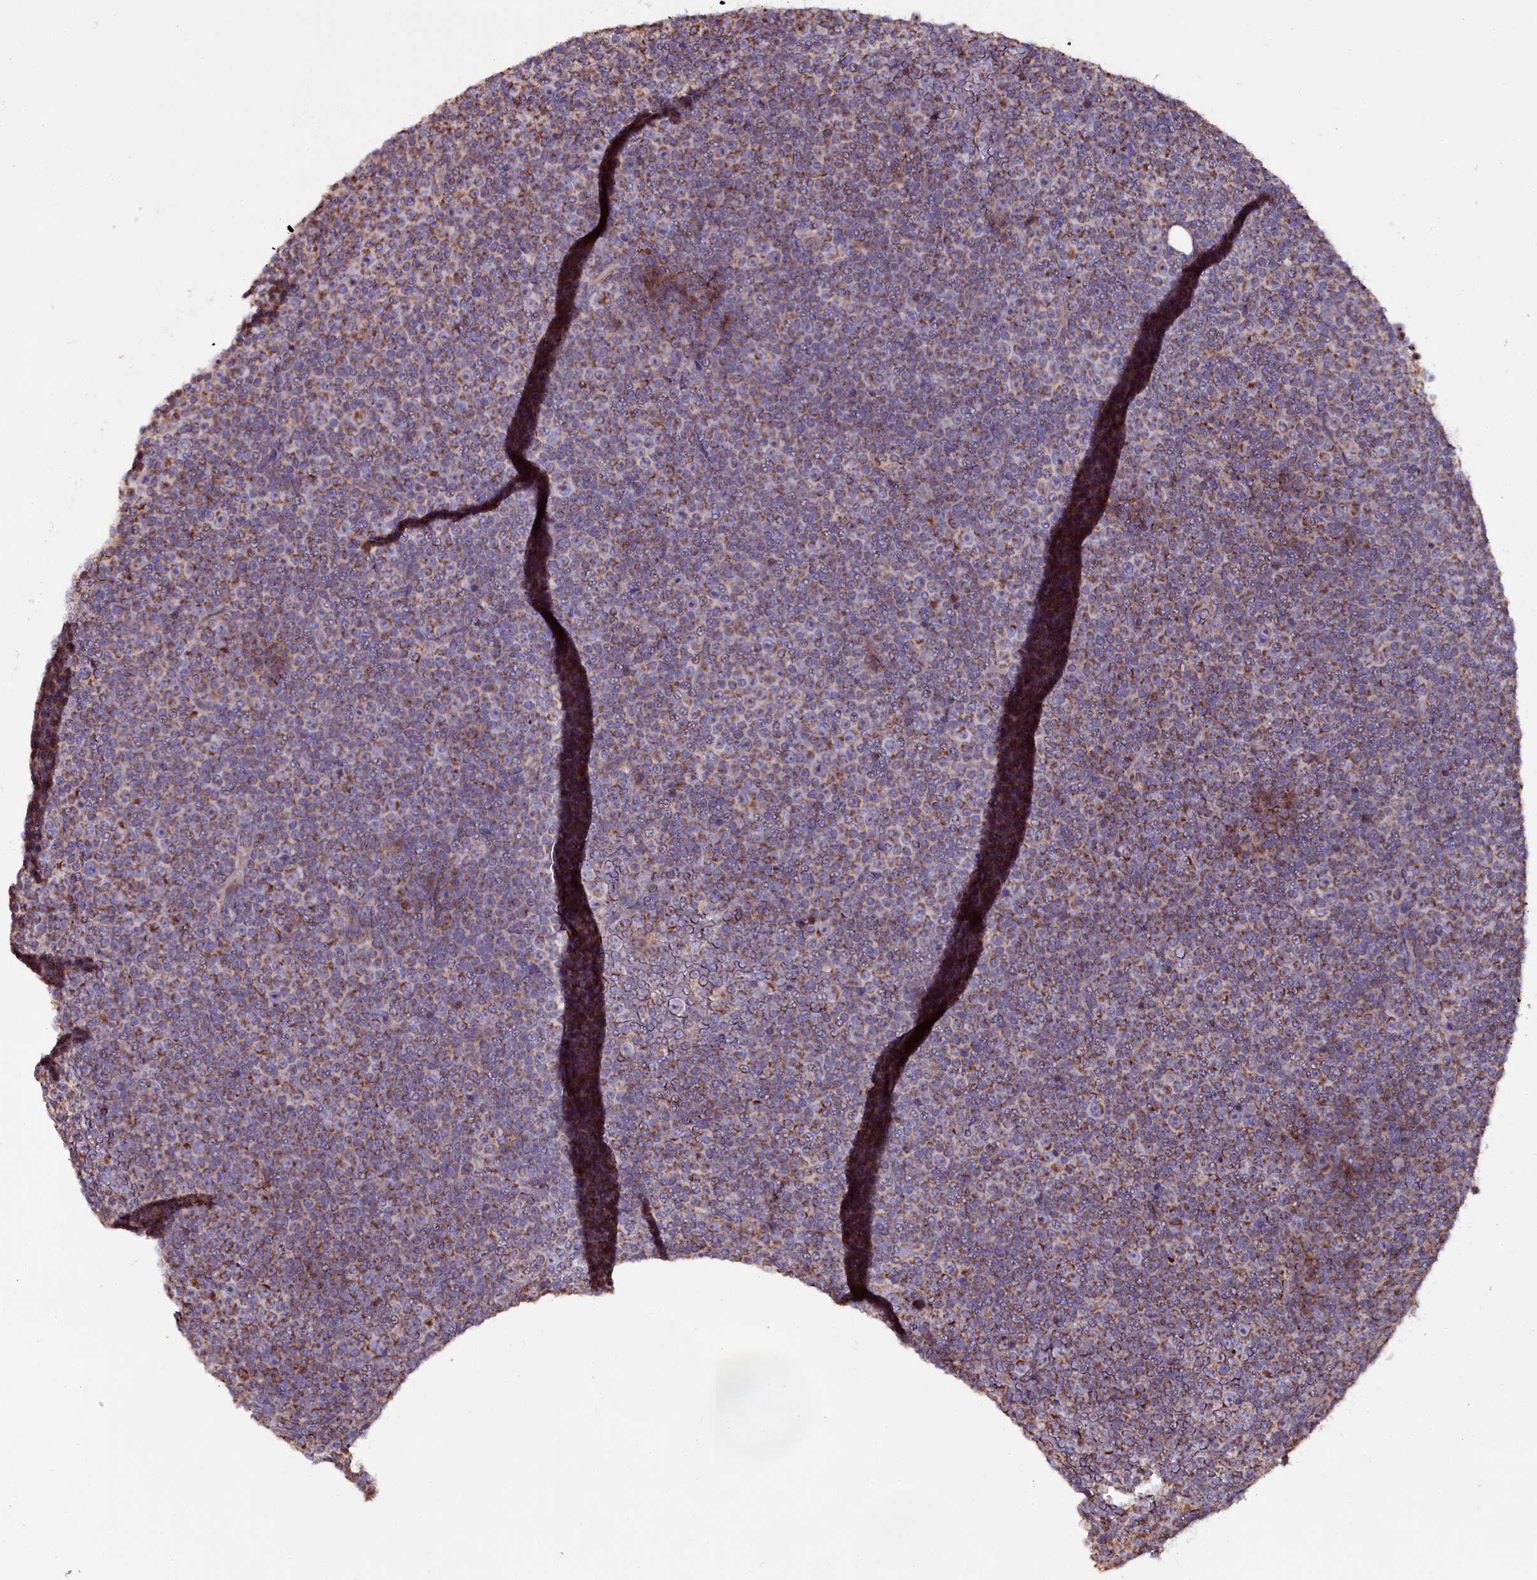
{"staining": {"intensity": "moderate", "quantity": ">75%", "location": "cytoplasmic/membranous"}, "tissue": "lymphoma", "cell_type": "Tumor cells", "image_type": "cancer", "snomed": [{"axis": "morphology", "description": "Malignant lymphoma, non-Hodgkin's type, Low grade"}, {"axis": "topography", "description": "Lymph node"}], "caption": "Immunohistochemistry (IHC) of lymphoma reveals medium levels of moderate cytoplasmic/membranous staining in about >75% of tumor cells.", "gene": "NAA80", "patient": {"sex": "female", "age": 67}}